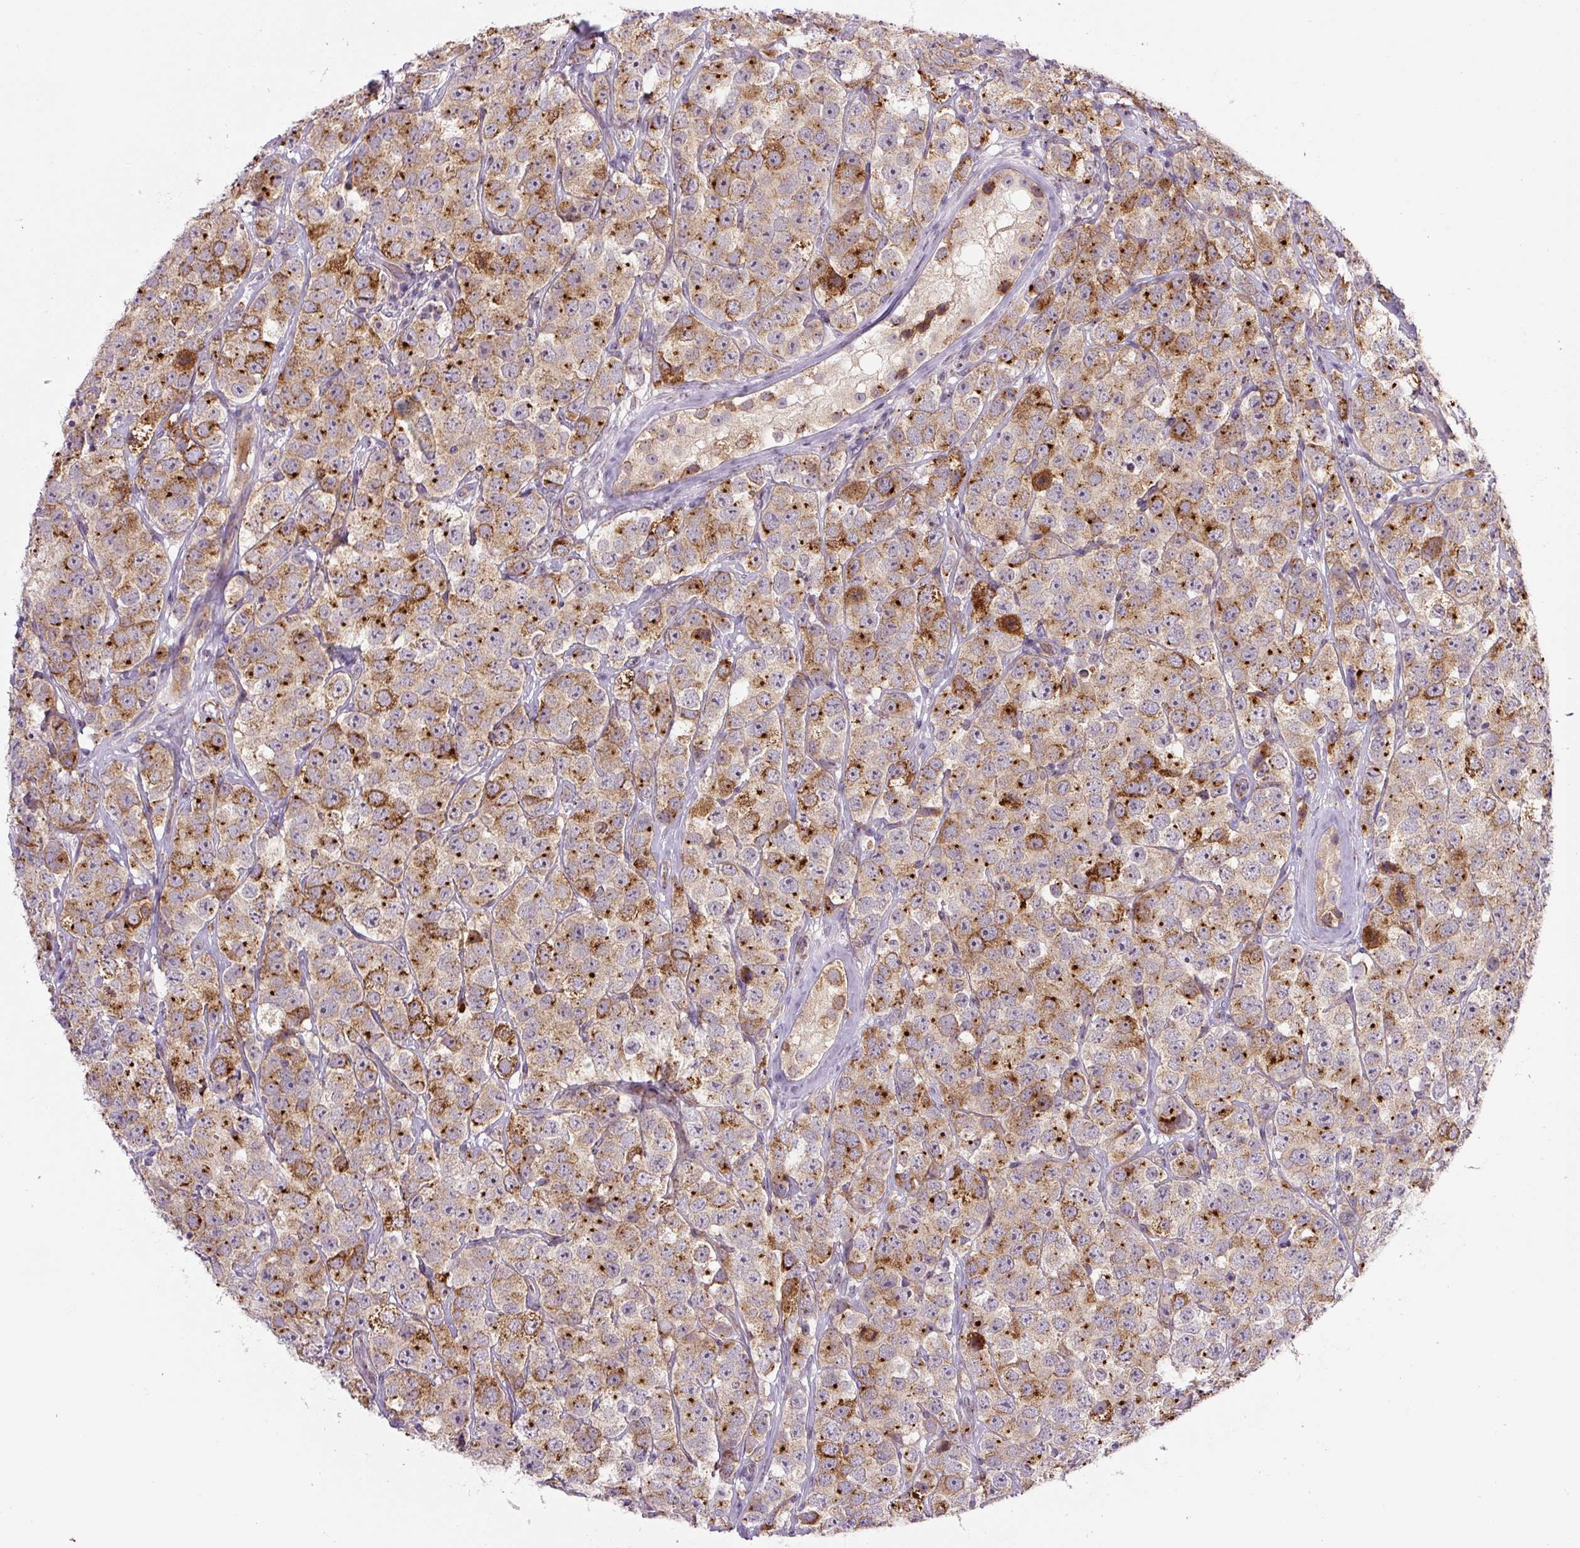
{"staining": {"intensity": "moderate", "quantity": ">75%", "location": "cytoplasmic/membranous"}, "tissue": "testis cancer", "cell_type": "Tumor cells", "image_type": "cancer", "snomed": [{"axis": "morphology", "description": "Seminoma, NOS"}, {"axis": "topography", "description": "Testis"}], "caption": "Approximately >75% of tumor cells in human testis cancer (seminoma) show moderate cytoplasmic/membranous protein positivity as visualized by brown immunohistochemical staining.", "gene": "PCM1", "patient": {"sex": "male", "age": 28}}